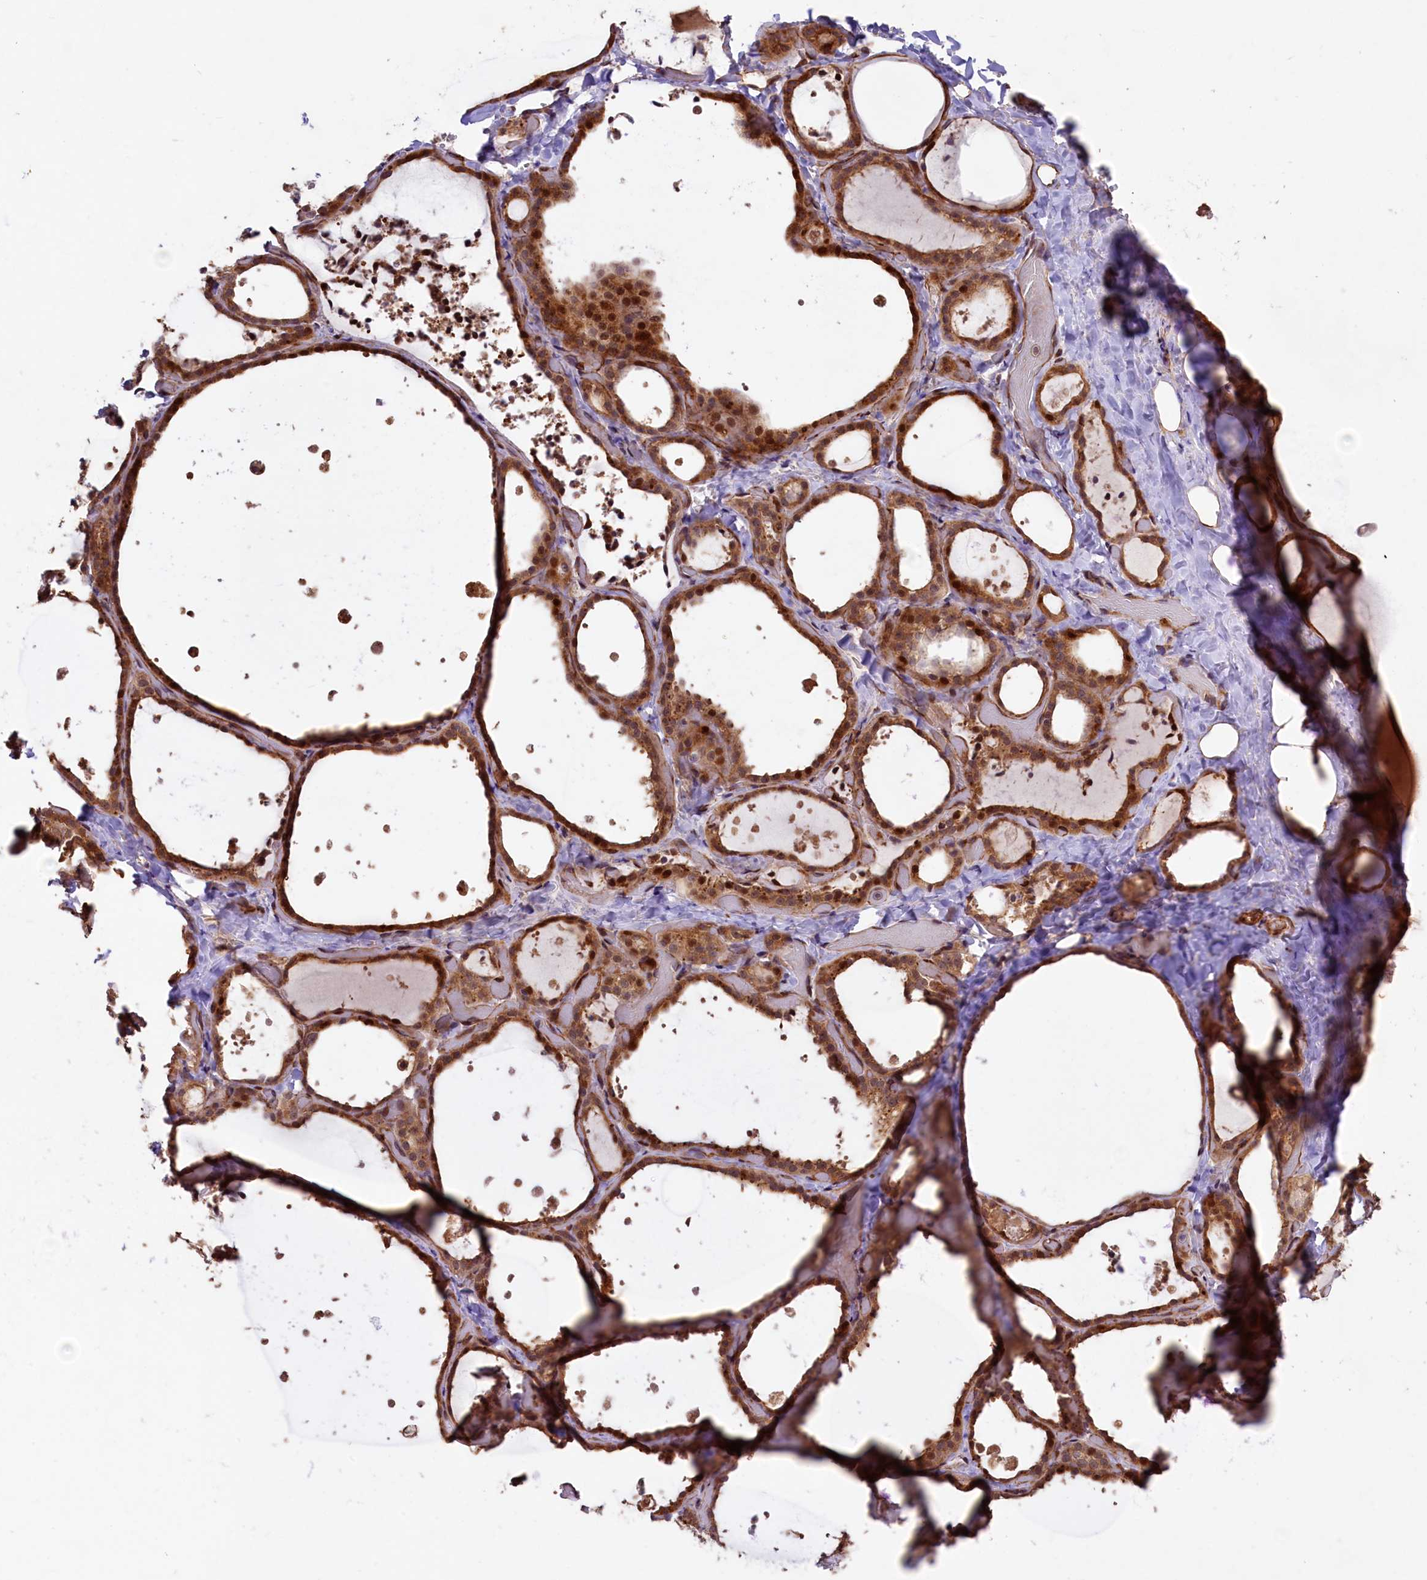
{"staining": {"intensity": "strong", "quantity": ">75%", "location": "cytoplasmic/membranous,nuclear"}, "tissue": "thyroid gland", "cell_type": "Glandular cells", "image_type": "normal", "snomed": [{"axis": "morphology", "description": "Normal tissue, NOS"}, {"axis": "topography", "description": "Thyroid gland"}], "caption": "Benign thyroid gland reveals strong cytoplasmic/membranous,nuclear staining in approximately >75% of glandular cells, visualized by immunohistochemistry. (IHC, brightfield microscopy, high magnification).", "gene": "SHPRH", "patient": {"sex": "female", "age": 44}}